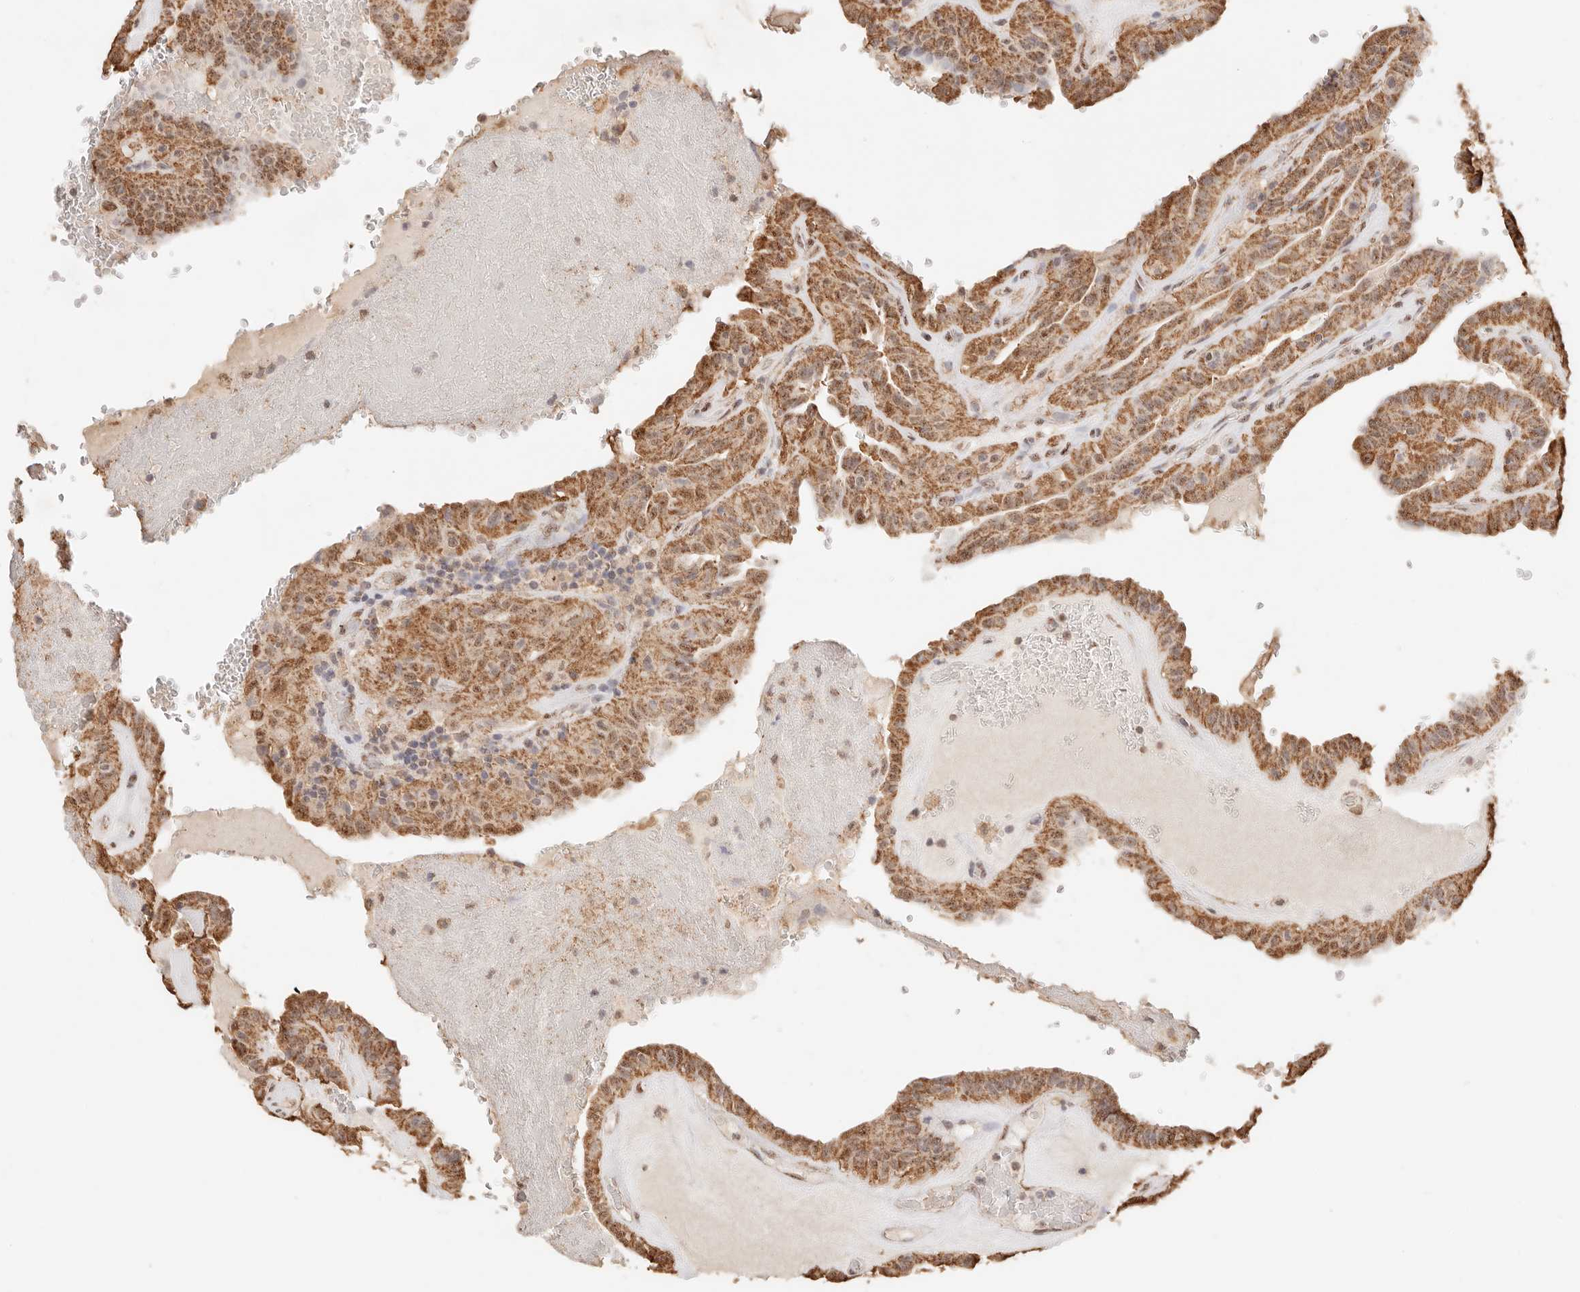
{"staining": {"intensity": "moderate", "quantity": ">75%", "location": "cytoplasmic/membranous"}, "tissue": "thyroid cancer", "cell_type": "Tumor cells", "image_type": "cancer", "snomed": [{"axis": "morphology", "description": "Papillary adenocarcinoma, NOS"}, {"axis": "topography", "description": "Thyroid gland"}], "caption": "IHC histopathology image of thyroid cancer stained for a protein (brown), which demonstrates medium levels of moderate cytoplasmic/membranous positivity in about >75% of tumor cells.", "gene": "IL1R2", "patient": {"sex": "male", "age": 77}}